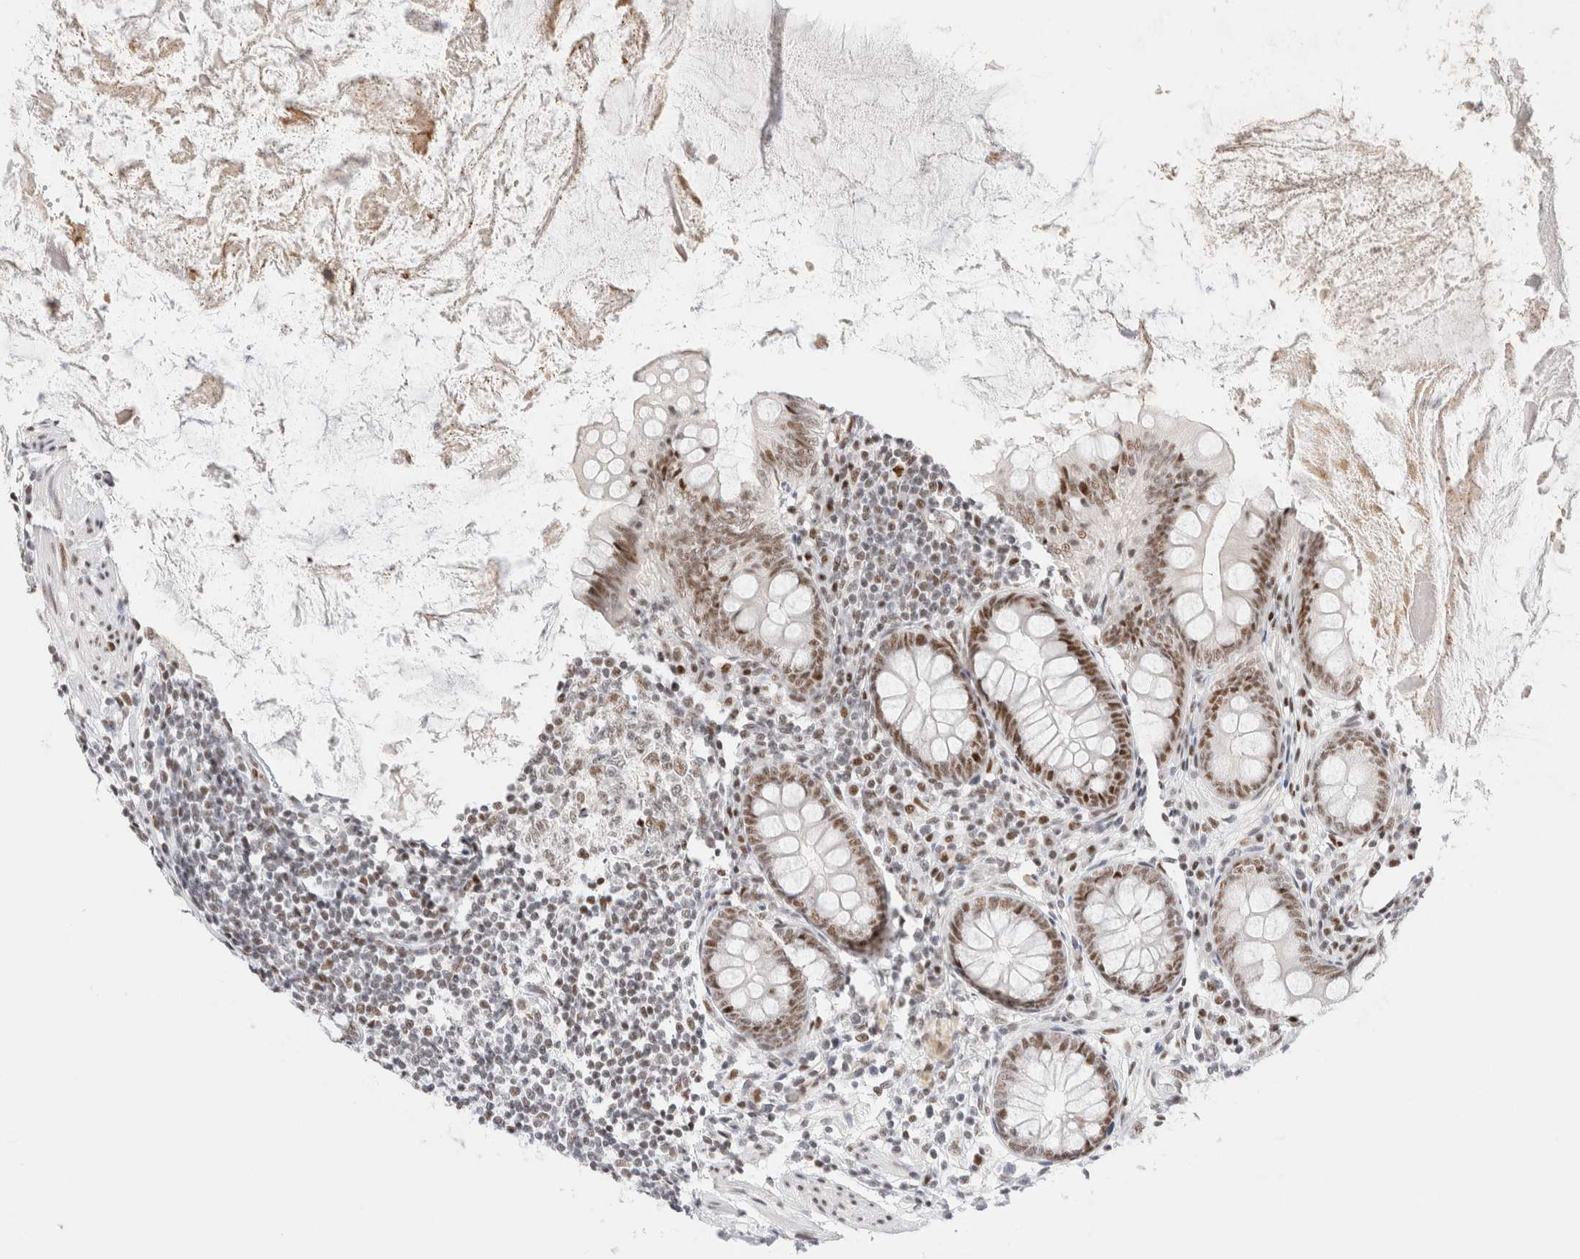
{"staining": {"intensity": "moderate", "quantity": ">75%", "location": "nuclear"}, "tissue": "appendix", "cell_type": "Glandular cells", "image_type": "normal", "snomed": [{"axis": "morphology", "description": "Normal tissue, NOS"}, {"axis": "topography", "description": "Appendix"}], "caption": "Protein analysis of normal appendix exhibits moderate nuclear positivity in approximately >75% of glandular cells.", "gene": "ZNF282", "patient": {"sex": "female", "age": 77}}